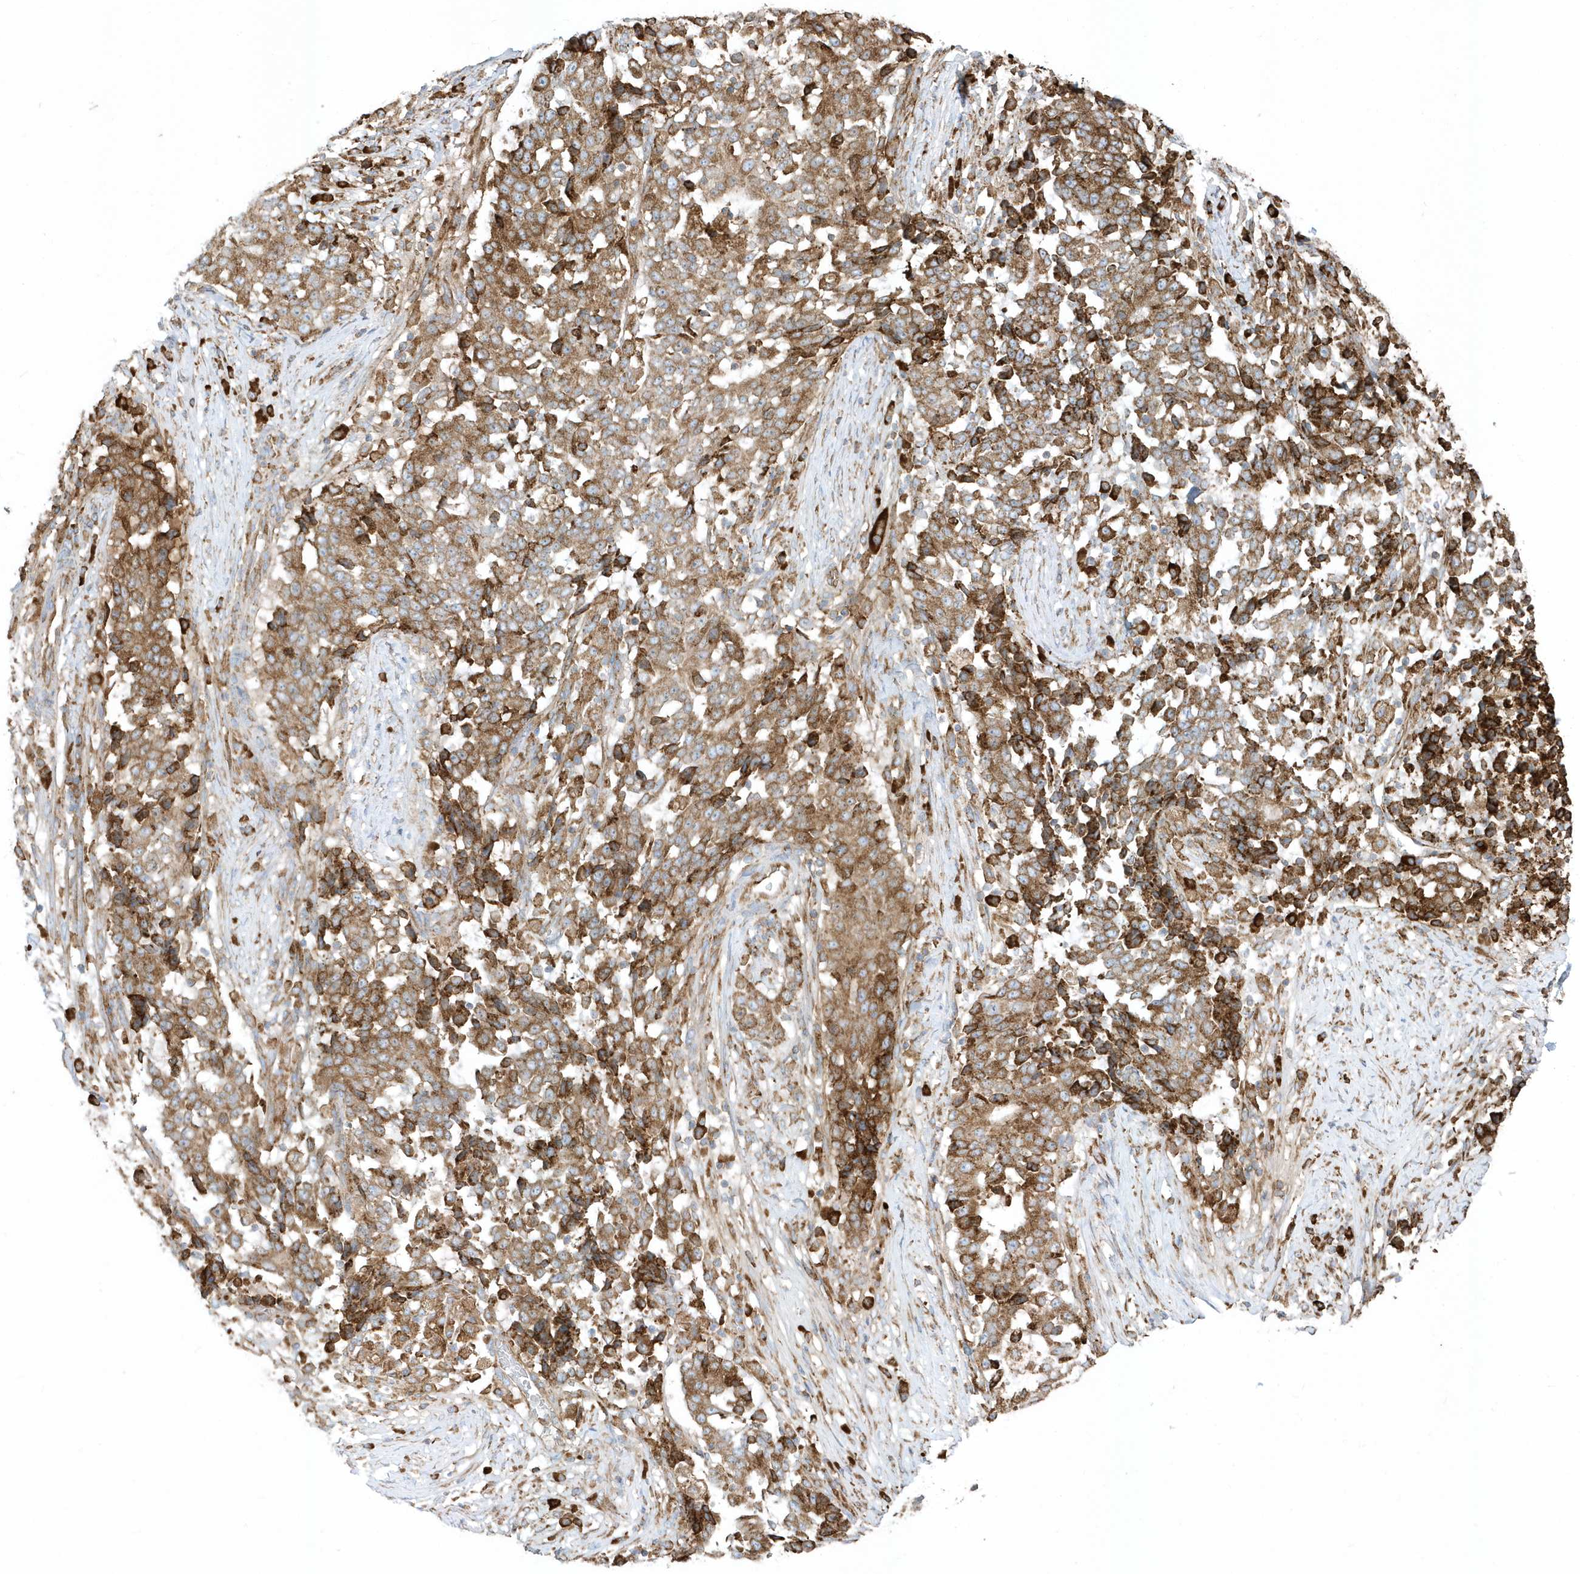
{"staining": {"intensity": "strong", "quantity": ">75%", "location": "cytoplasmic/membranous"}, "tissue": "stomach cancer", "cell_type": "Tumor cells", "image_type": "cancer", "snomed": [{"axis": "morphology", "description": "Adenocarcinoma, NOS"}, {"axis": "topography", "description": "Stomach"}], "caption": "Stomach adenocarcinoma stained for a protein exhibits strong cytoplasmic/membranous positivity in tumor cells.", "gene": "PDIA6", "patient": {"sex": "male", "age": 59}}